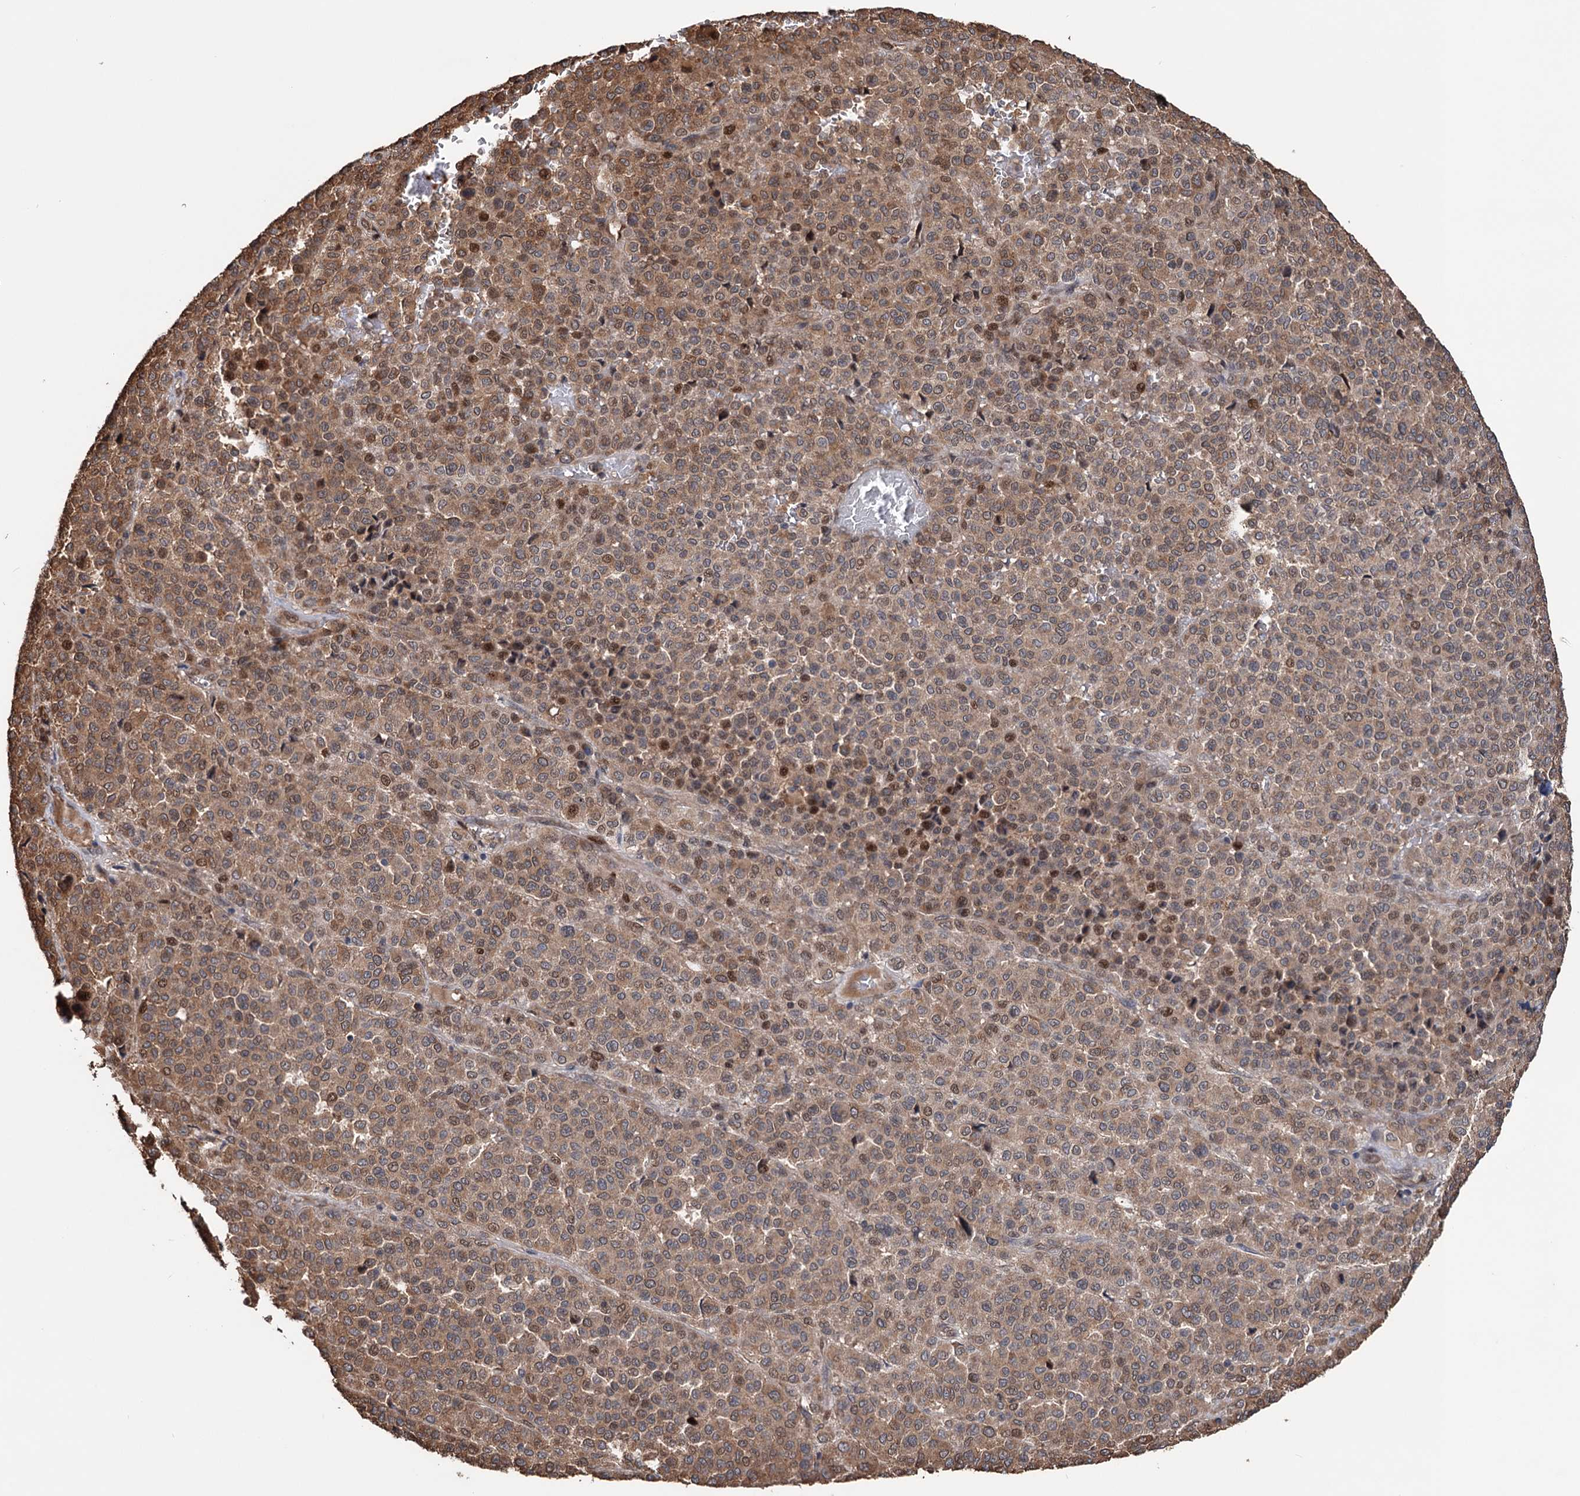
{"staining": {"intensity": "moderate", "quantity": ">75%", "location": "cytoplasmic/membranous"}, "tissue": "melanoma", "cell_type": "Tumor cells", "image_type": "cancer", "snomed": [{"axis": "morphology", "description": "Malignant melanoma, Metastatic site"}, {"axis": "topography", "description": "Pancreas"}], "caption": "Tumor cells reveal medium levels of moderate cytoplasmic/membranous staining in approximately >75% of cells in malignant melanoma (metastatic site). (DAB (3,3'-diaminobenzidine) IHC, brown staining for protein, blue staining for nuclei).", "gene": "NCAPD2", "patient": {"sex": "female", "age": 30}}